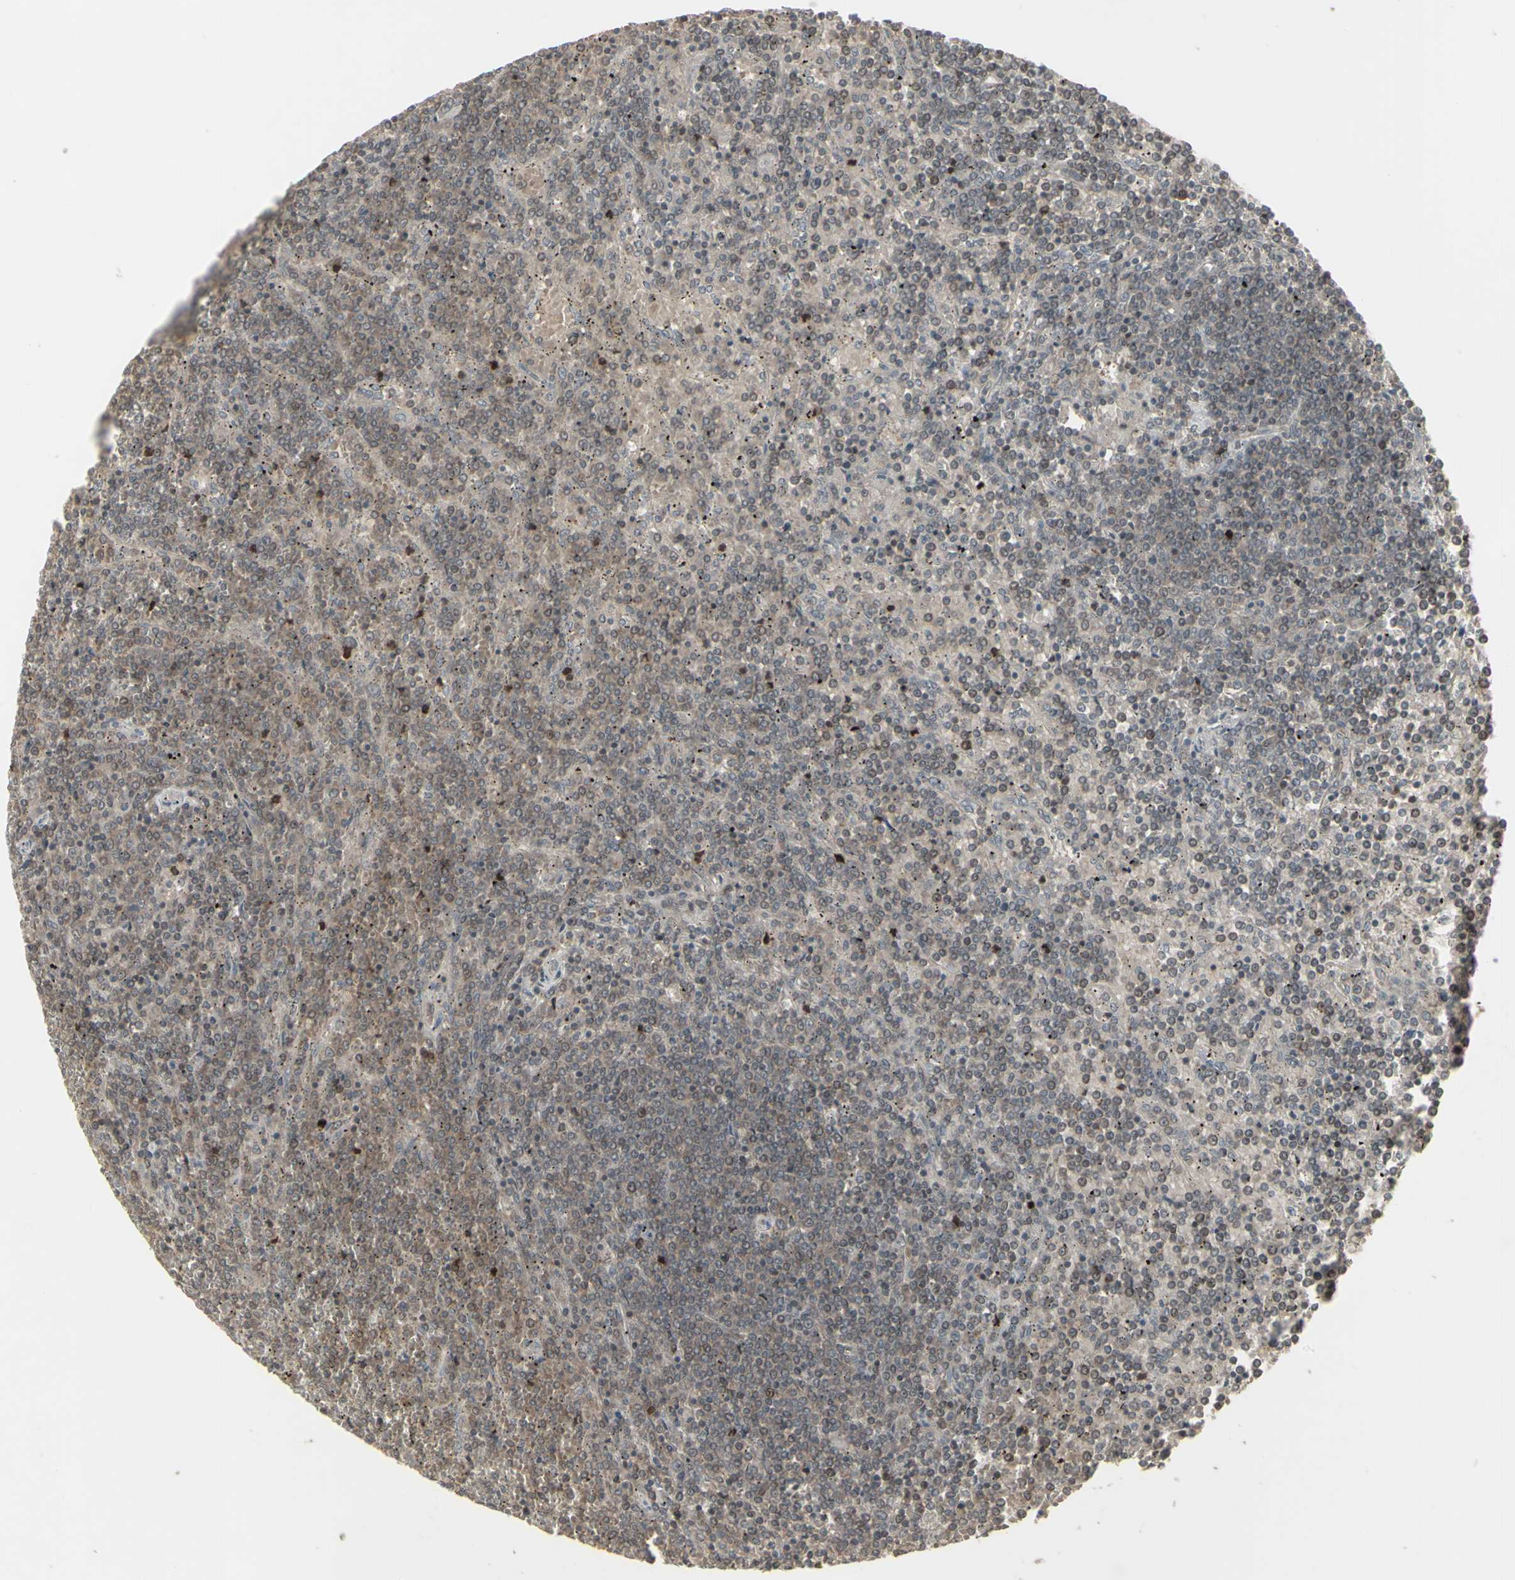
{"staining": {"intensity": "moderate", "quantity": "25%-75%", "location": "cytoplasmic/membranous"}, "tissue": "lymphoma", "cell_type": "Tumor cells", "image_type": "cancer", "snomed": [{"axis": "morphology", "description": "Malignant lymphoma, non-Hodgkin's type, Low grade"}, {"axis": "topography", "description": "Spleen"}], "caption": "Lymphoma stained for a protein reveals moderate cytoplasmic/membranous positivity in tumor cells. The protein of interest is stained brown, and the nuclei are stained in blue (DAB IHC with brightfield microscopy, high magnification).", "gene": "CSK", "patient": {"sex": "female", "age": 19}}